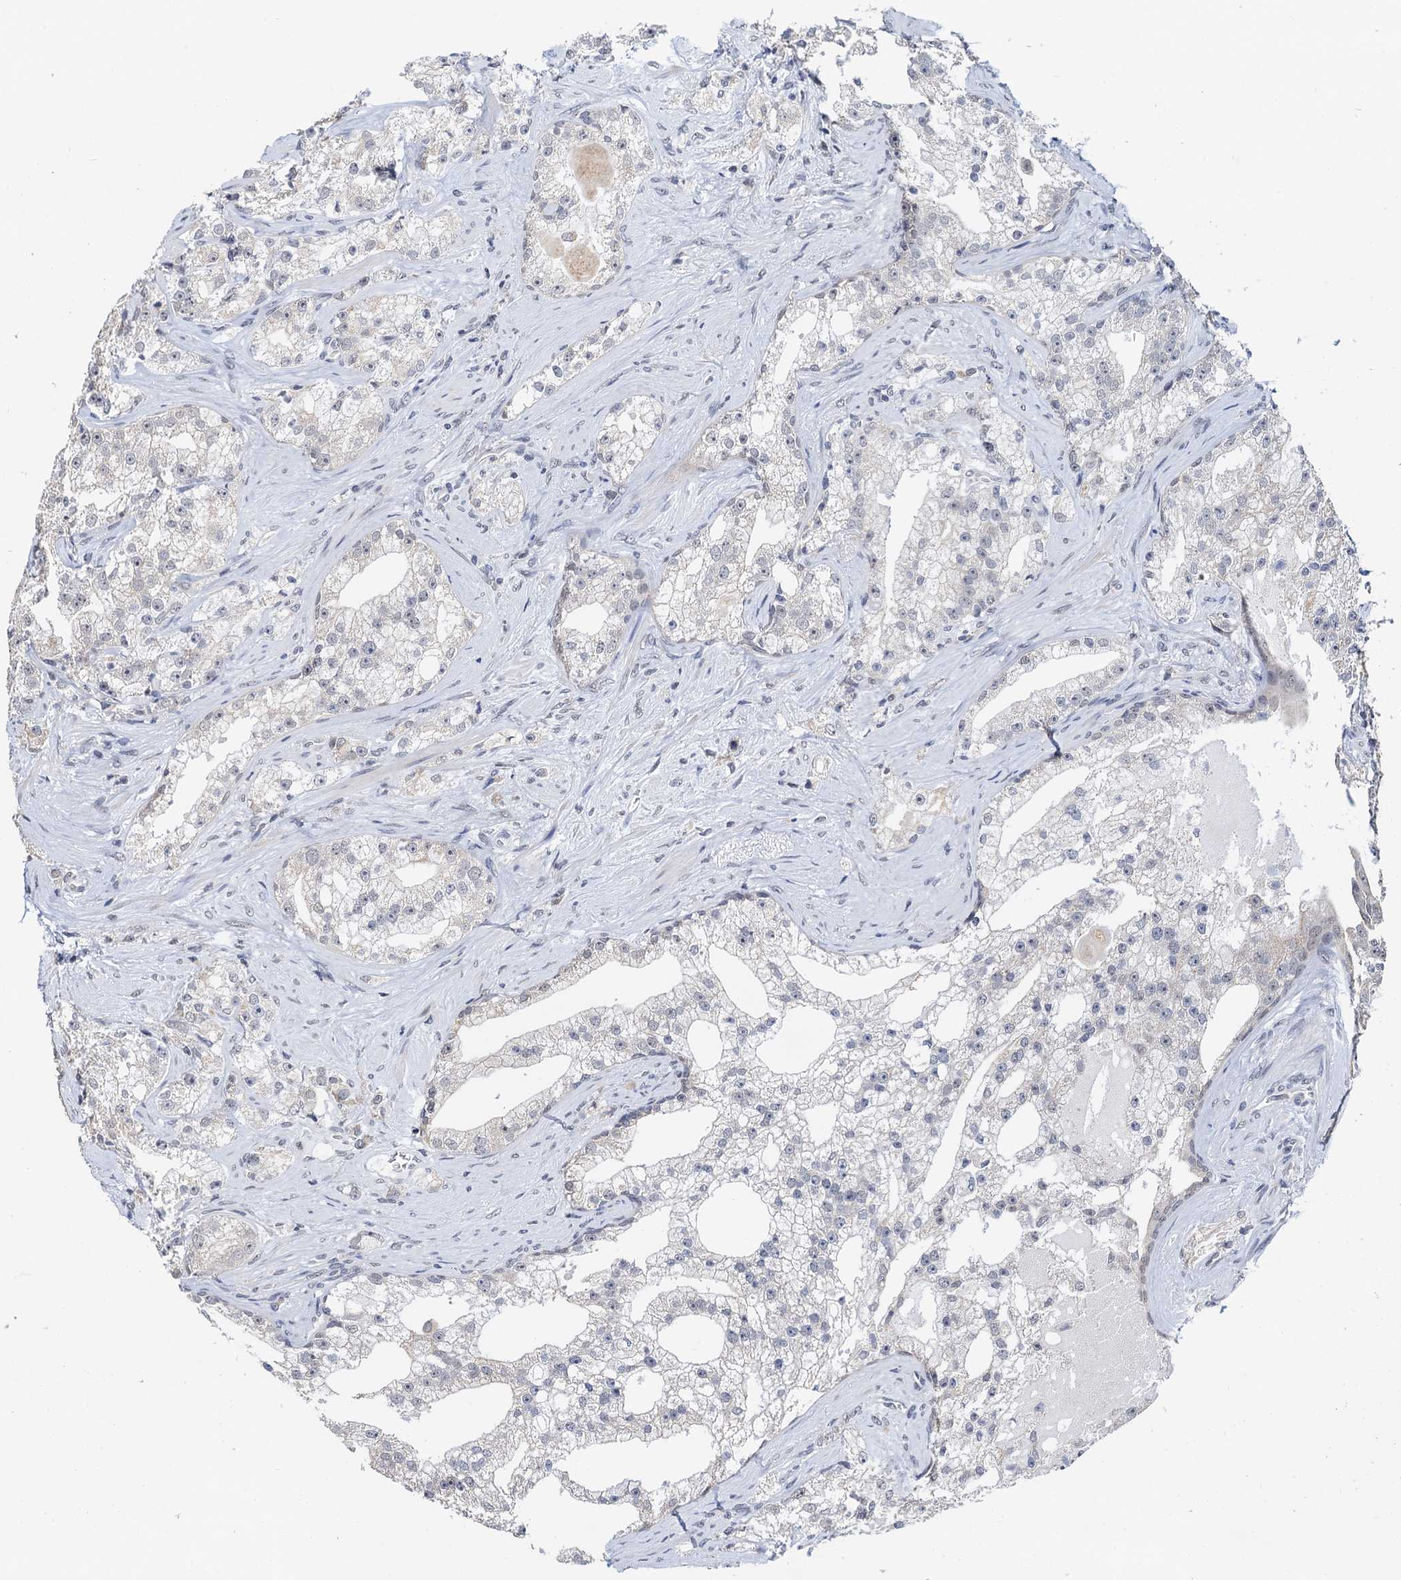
{"staining": {"intensity": "weak", "quantity": "<25%", "location": "cytoplasmic/membranous,nuclear"}, "tissue": "prostate cancer", "cell_type": "Tumor cells", "image_type": "cancer", "snomed": [{"axis": "morphology", "description": "Adenocarcinoma, High grade"}, {"axis": "topography", "description": "Prostate"}], "caption": "Immunohistochemical staining of human high-grade adenocarcinoma (prostate) displays no significant staining in tumor cells.", "gene": "NAT10", "patient": {"sex": "male", "age": 64}}